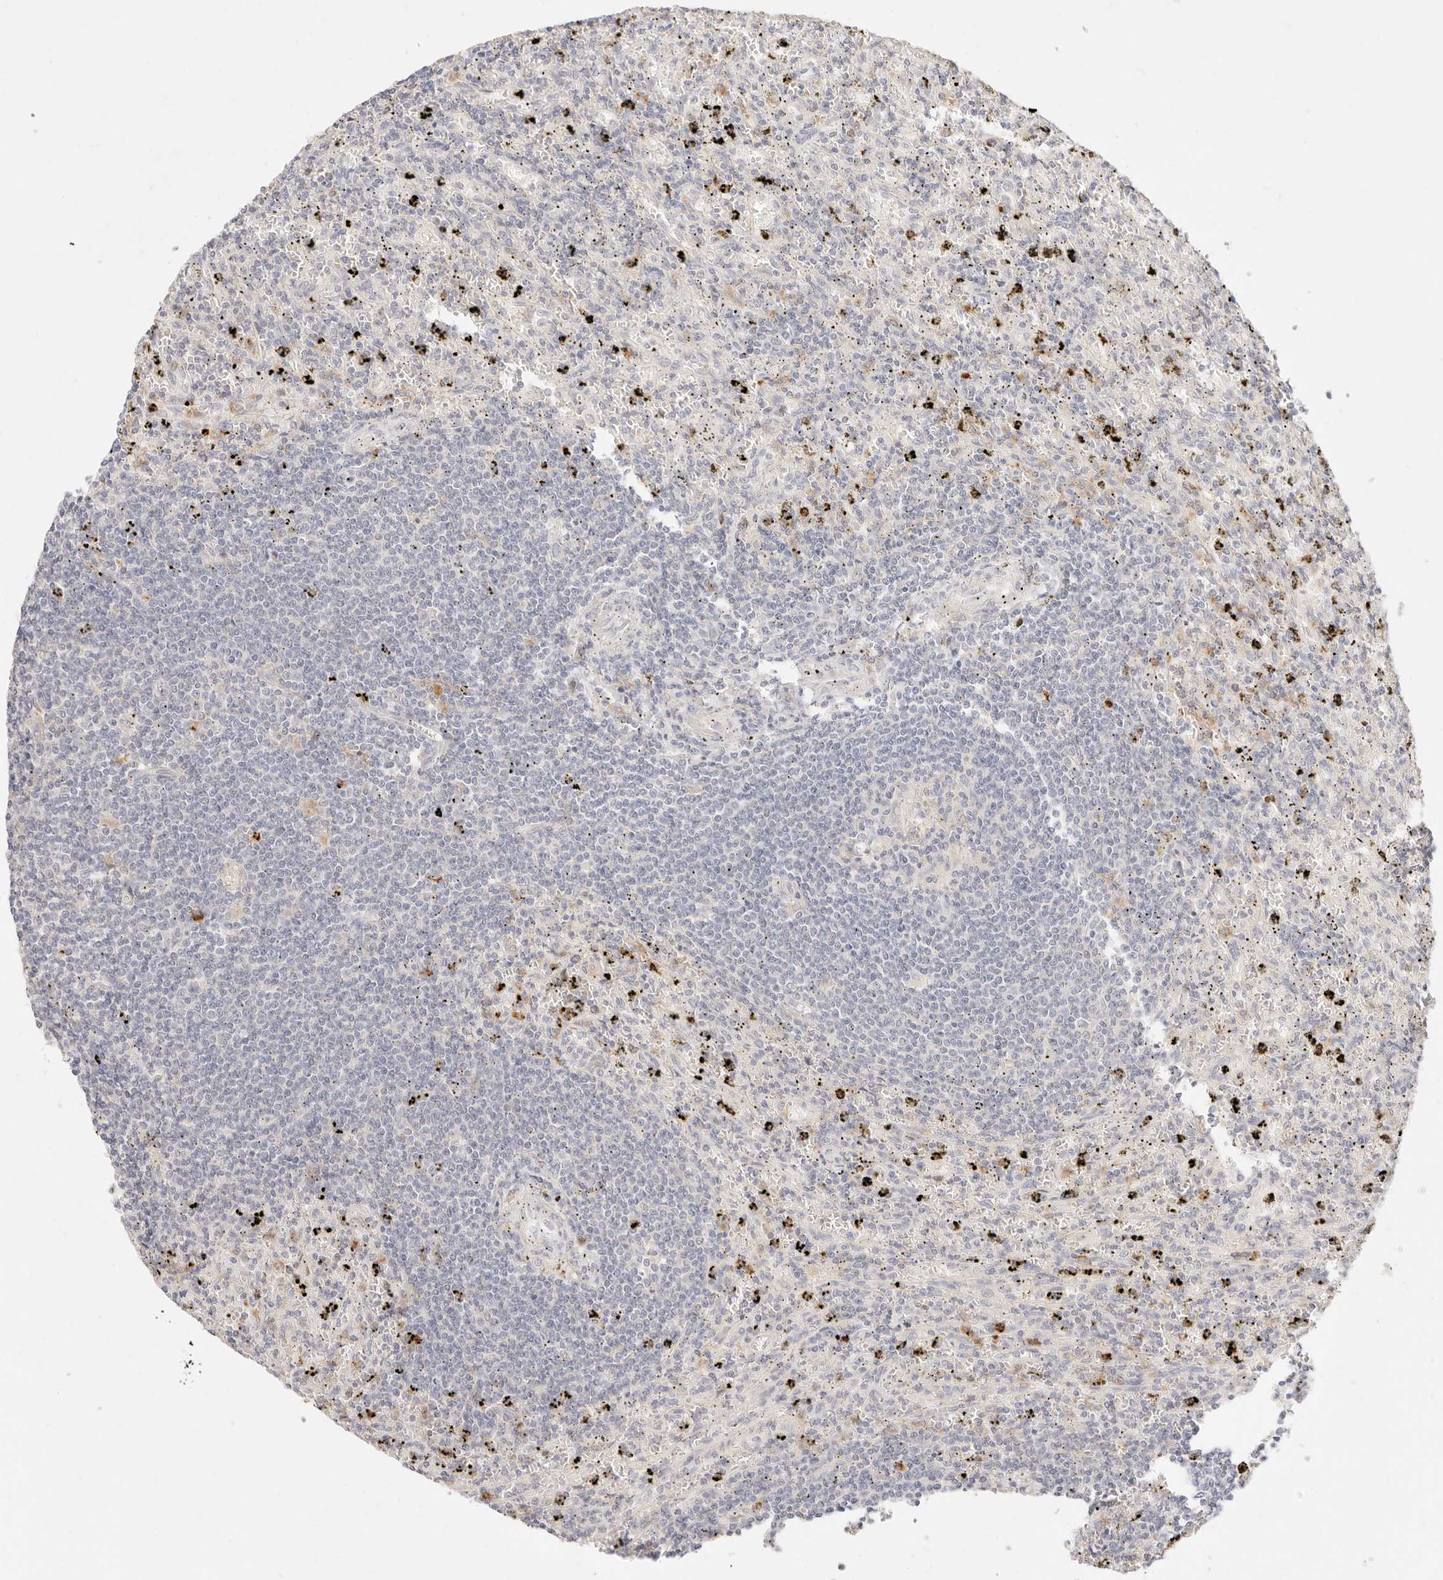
{"staining": {"intensity": "negative", "quantity": "none", "location": "none"}, "tissue": "lymphoma", "cell_type": "Tumor cells", "image_type": "cancer", "snomed": [{"axis": "morphology", "description": "Malignant lymphoma, non-Hodgkin's type, Low grade"}, {"axis": "topography", "description": "Spleen"}], "caption": "IHC histopathology image of neoplastic tissue: human lymphoma stained with DAB demonstrates no significant protein expression in tumor cells.", "gene": "GPR84", "patient": {"sex": "male", "age": 76}}